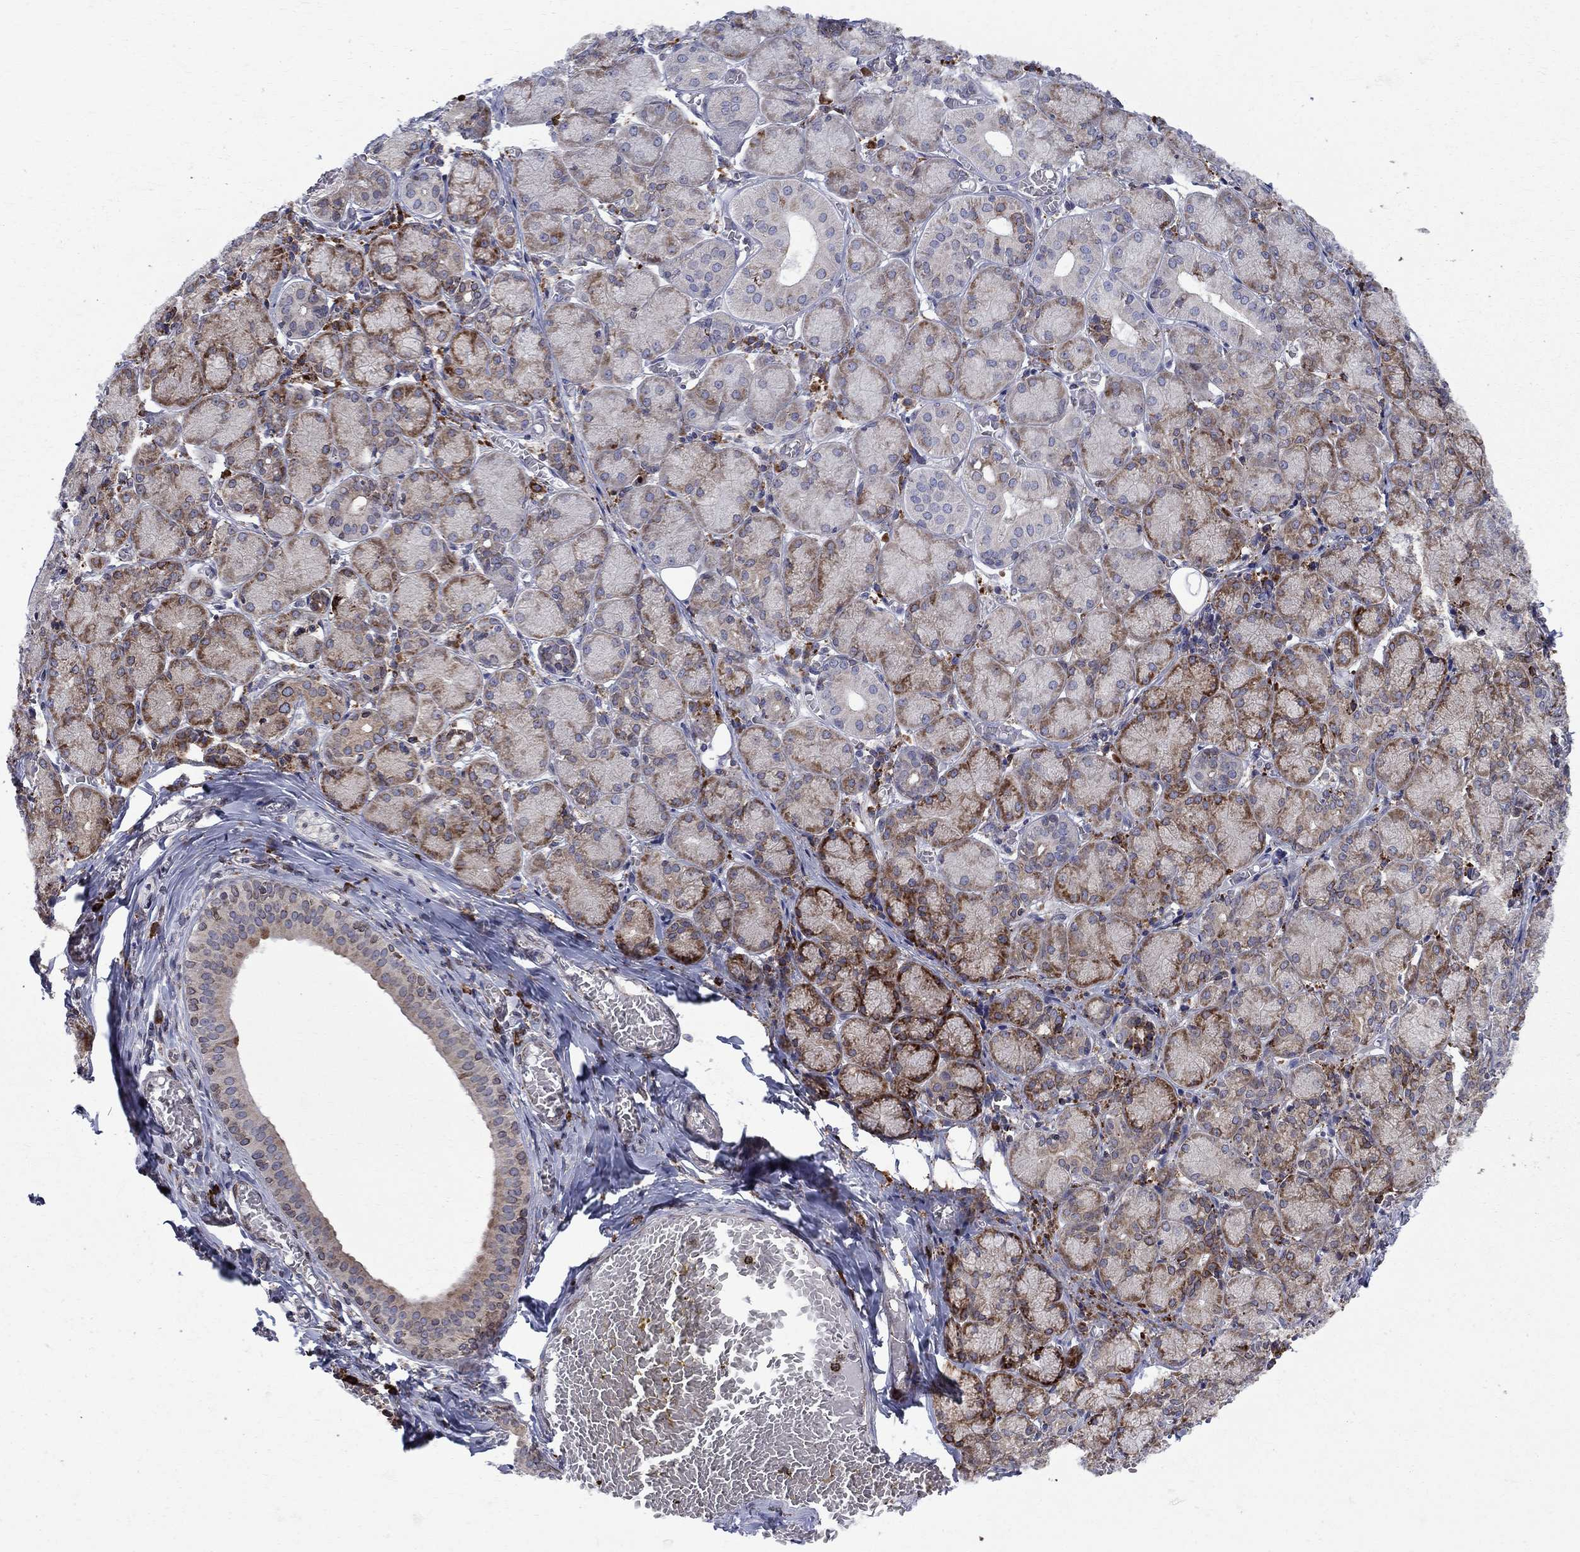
{"staining": {"intensity": "strong", "quantity": "<25%", "location": "cytoplasmic/membranous"}, "tissue": "salivary gland", "cell_type": "Glandular cells", "image_type": "normal", "snomed": [{"axis": "morphology", "description": "Normal tissue, NOS"}, {"axis": "topography", "description": "Salivary gland"}, {"axis": "topography", "description": "Peripheral nerve tissue"}], "caption": "Strong cytoplasmic/membranous protein staining is identified in approximately <25% of glandular cells in salivary gland.", "gene": "CAB39L", "patient": {"sex": "female", "age": 24}}